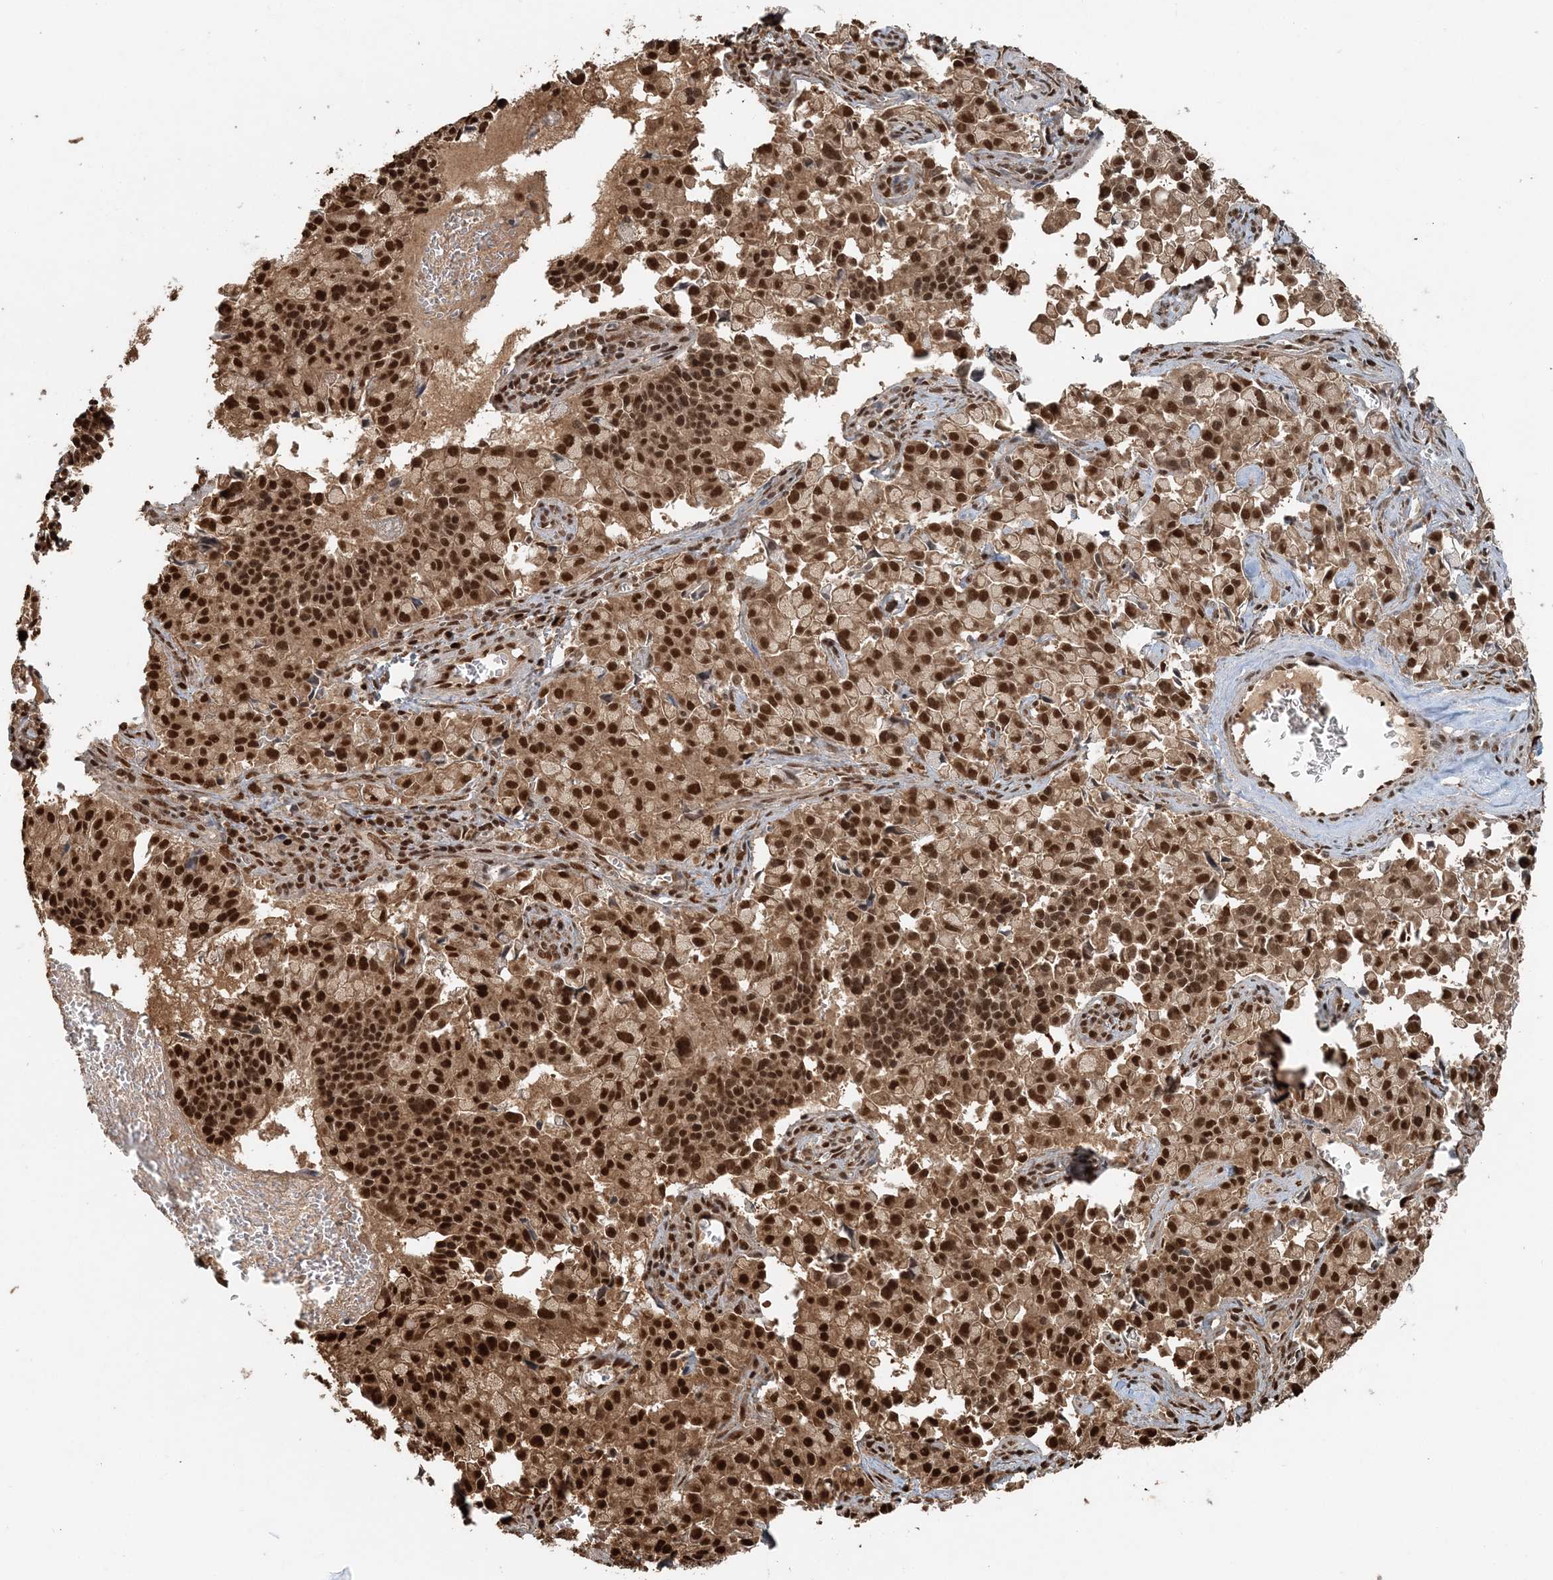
{"staining": {"intensity": "strong", "quantity": ">75%", "location": "cytoplasmic/membranous,nuclear"}, "tissue": "pancreatic cancer", "cell_type": "Tumor cells", "image_type": "cancer", "snomed": [{"axis": "morphology", "description": "Adenocarcinoma, NOS"}, {"axis": "topography", "description": "Pancreas"}], "caption": "DAB (3,3'-diaminobenzidine) immunohistochemical staining of adenocarcinoma (pancreatic) displays strong cytoplasmic/membranous and nuclear protein expression in approximately >75% of tumor cells.", "gene": "ARHGAP35", "patient": {"sex": "male", "age": 65}}